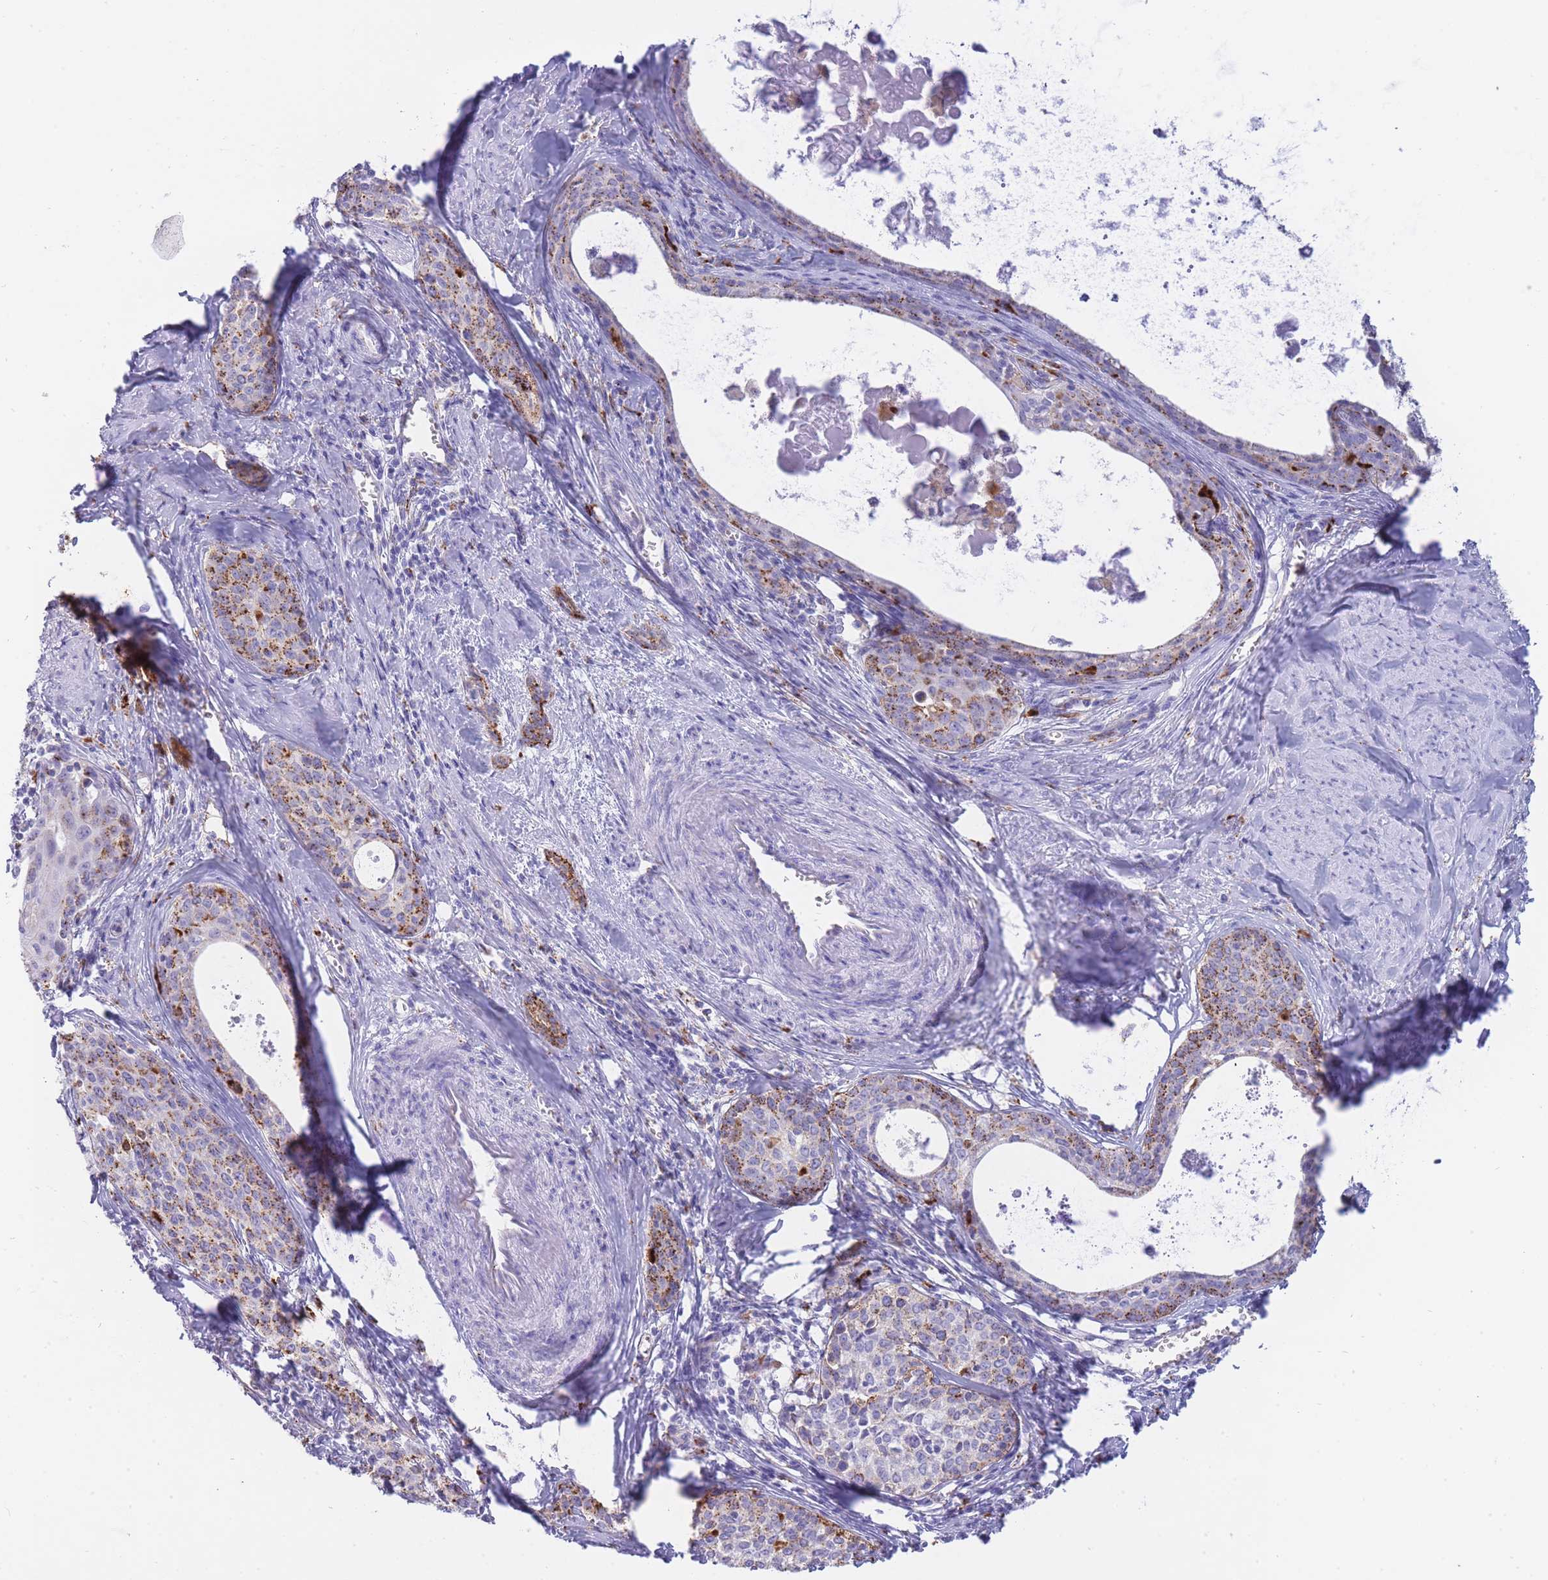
{"staining": {"intensity": "moderate", "quantity": "25%-75%", "location": "cytoplasmic/membranous"}, "tissue": "cervical cancer", "cell_type": "Tumor cells", "image_type": "cancer", "snomed": [{"axis": "morphology", "description": "Squamous cell carcinoma, NOS"}, {"axis": "morphology", "description": "Adenocarcinoma, NOS"}, {"axis": "topography", "description": "Cervix"}], "caption": "Protein analysis of cervical cancer tissue displays moderate cytoplasmic/membranous staining in about 25%-75% of tumor cells.", "gene": "GAA", "patient": {"sex": "female", "age": 52}}